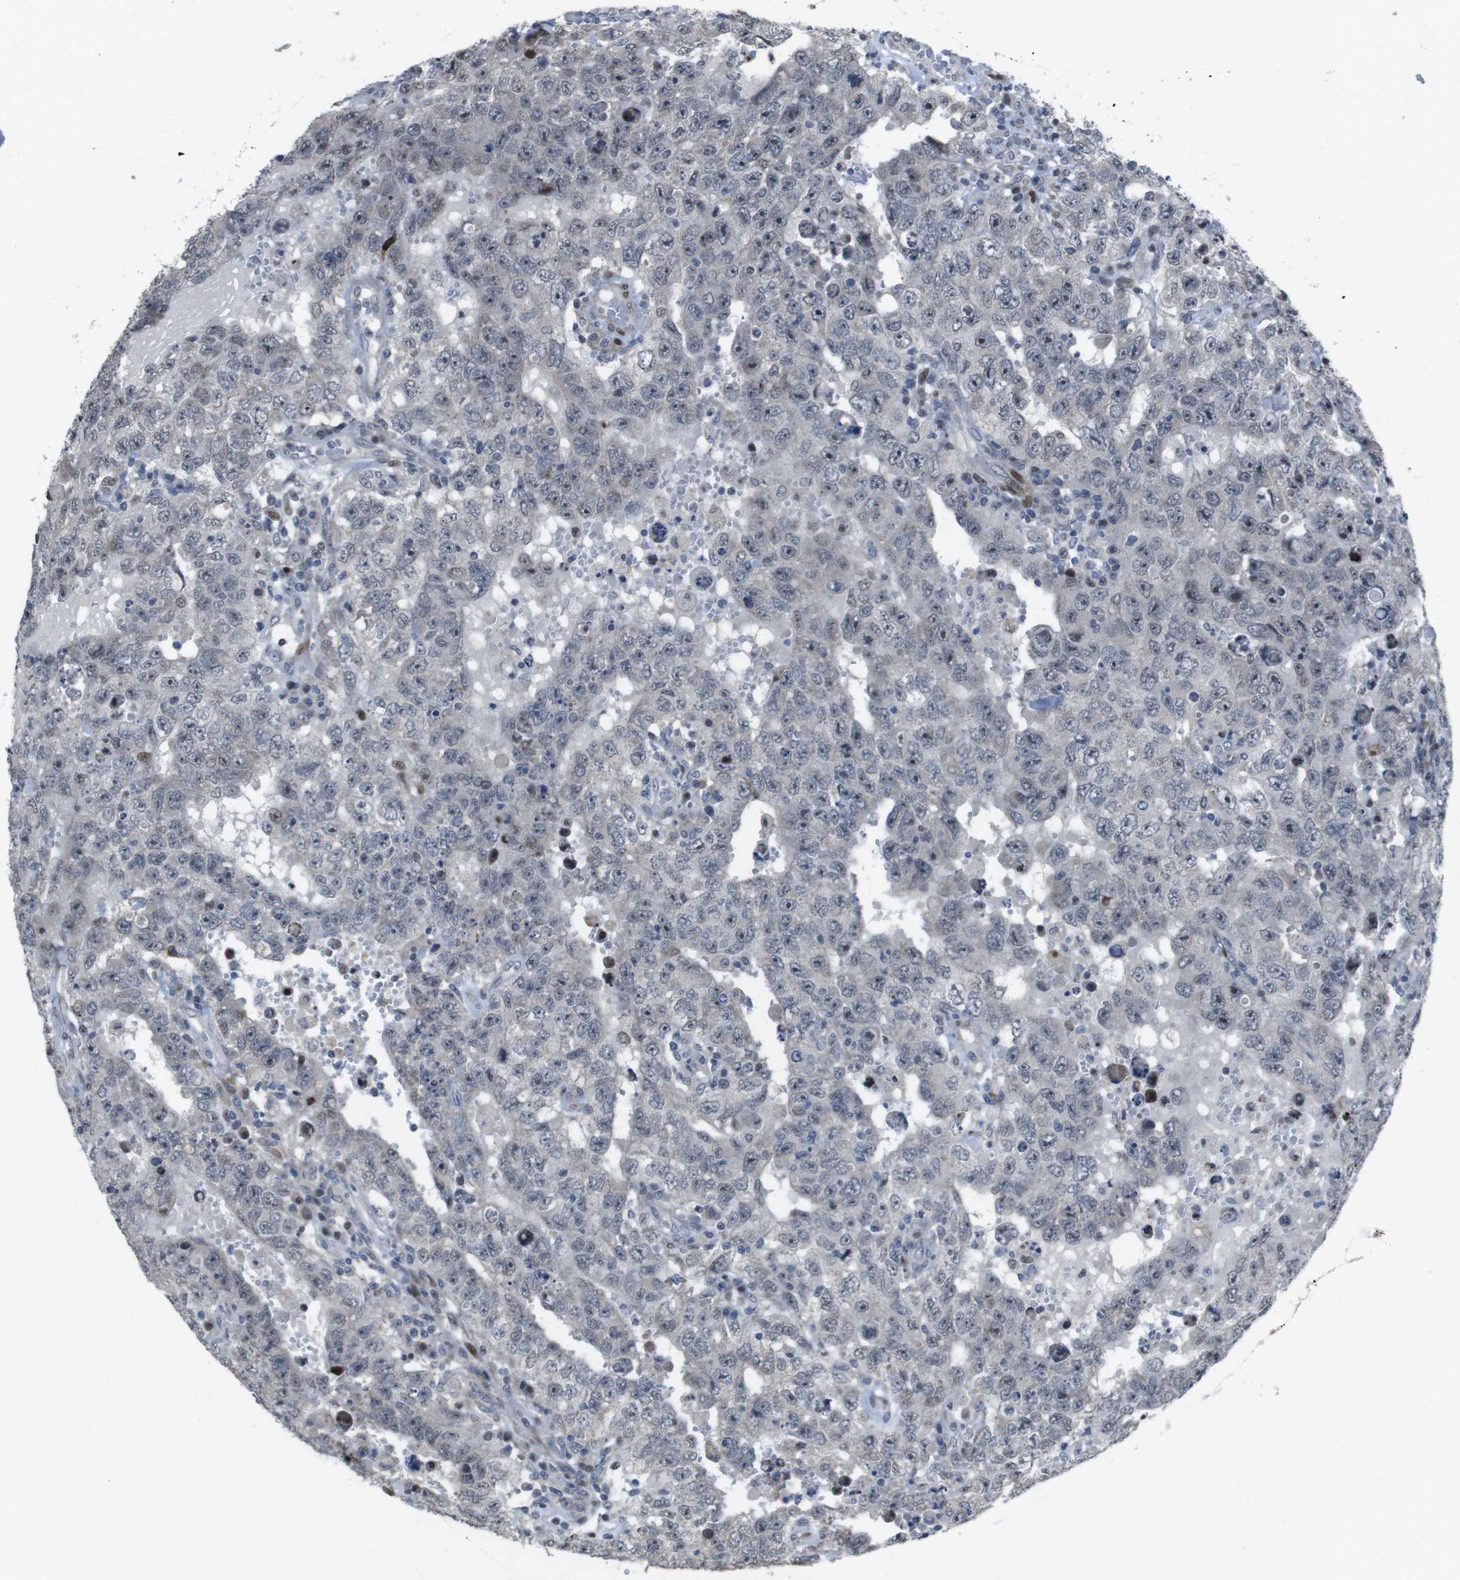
{"staining": {"intensity": "weak", "quantity": "<25%", "location": "nuclear"}, "tissue": "testis cancer", "cell_type": "Tumor cells", "image_type": "cancer", "snomed": [{"axis": "morphology", "description": "Carcinoma, Embryonal, NOS"}, {"axis": "topography", "description": "Testis"}], "caption": "This is an IHC photomicrograph of human testis cancer (embryonal carcinoma). There is no staining in tumor cells.", "gene": "PBRM1", "patient": {"sex": "male", "age": 26}}